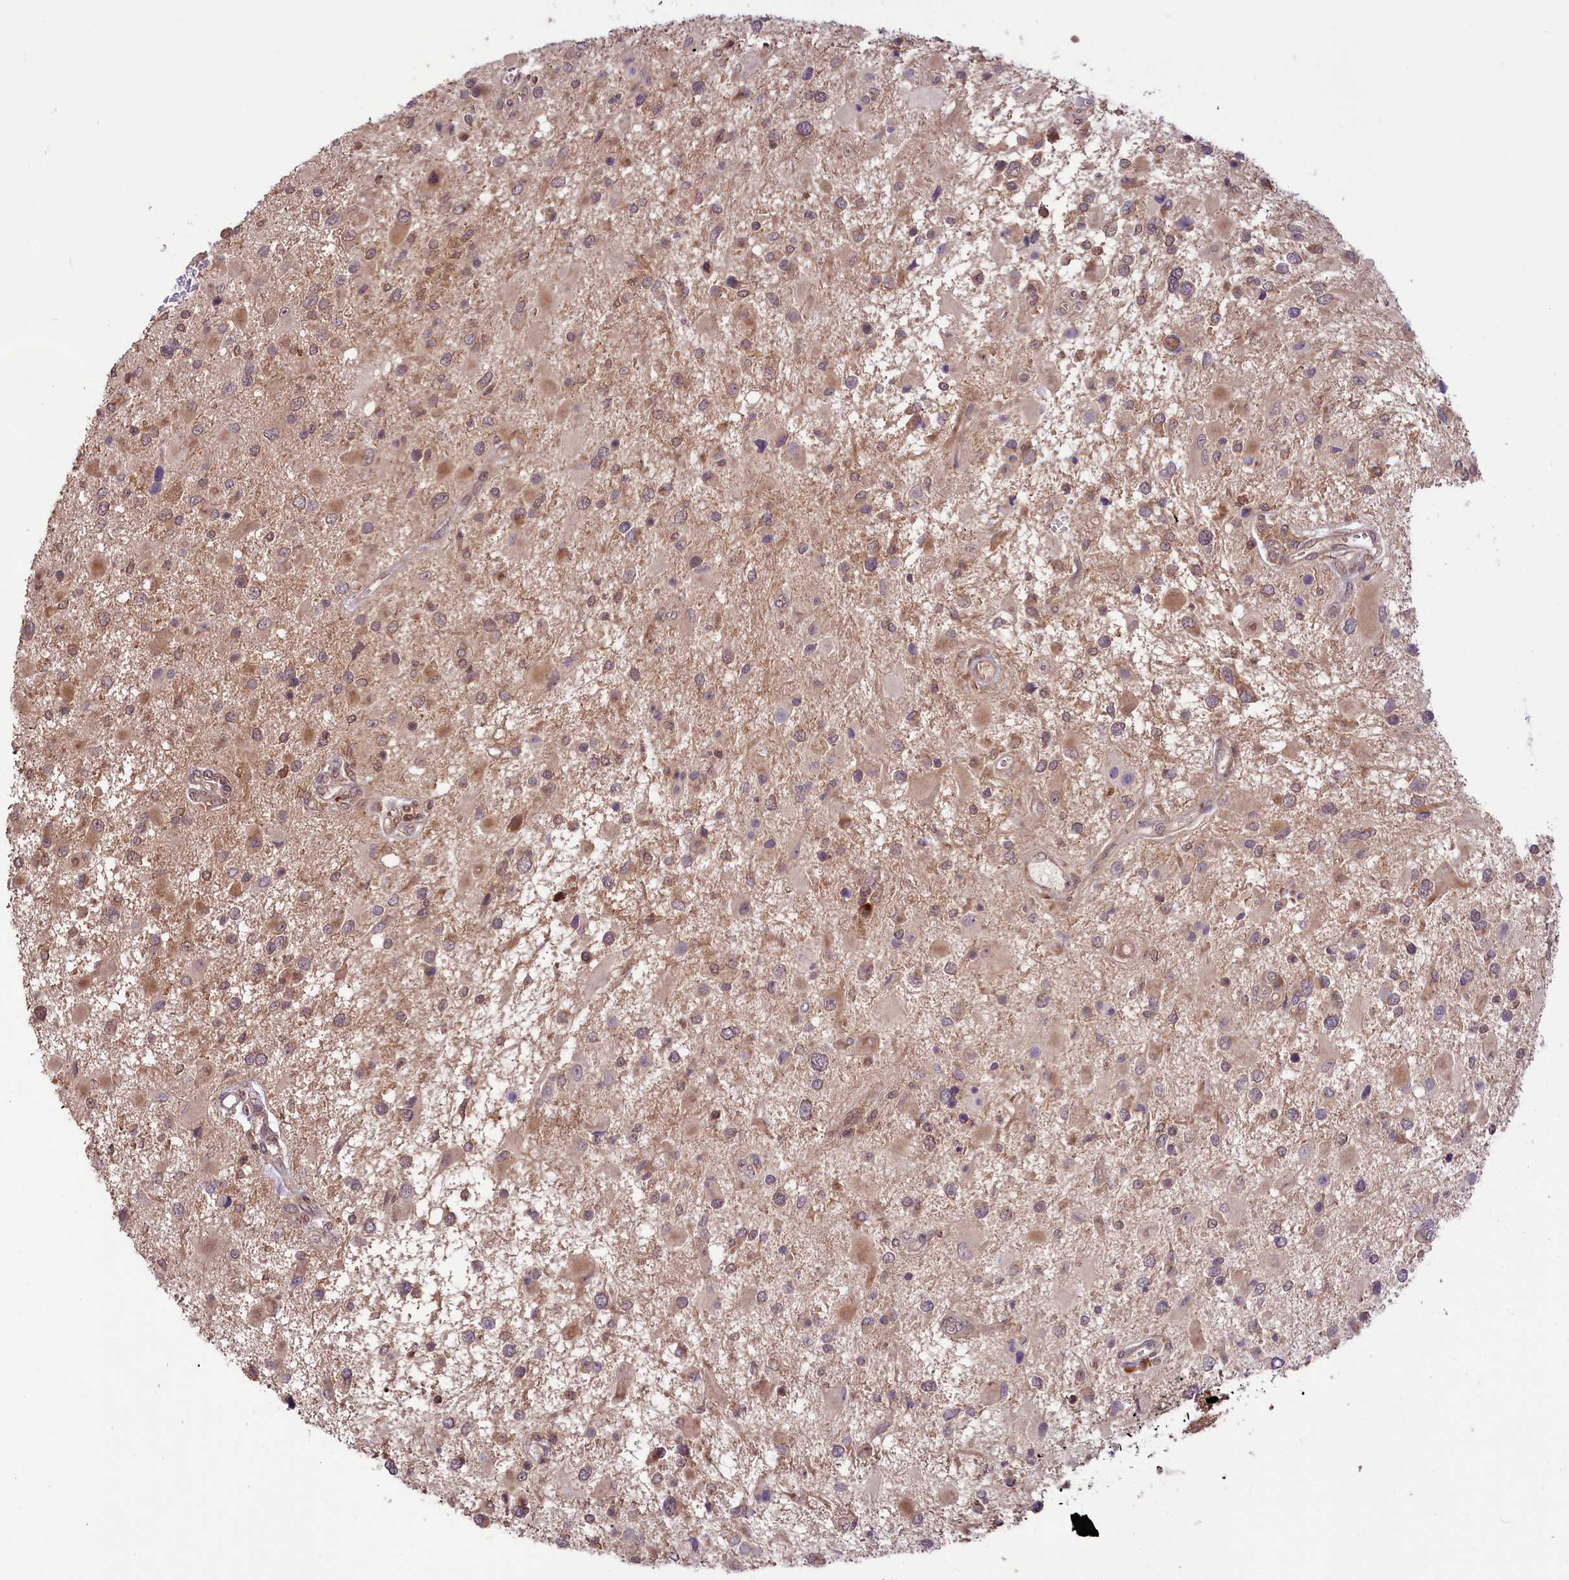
{"staining": {"intensity": "weak", "quantity": "<25%", "location": "cytoplasmic/membranous,nuclear"}, "tissue": "glioma", "cell_type": "Tumor cells", "image_type": "cancer", "snomed": [{"axis": "morphology", "description": "Glioma, malignant, High grade"}, {"axis": "topography", "description": "Brain"}], "caption": "This is an immunohistochemistry micrograph of human glioma. There is no staining in tumor cells.", "gene": "RIC8A", "patient": {"sex": "male", "age": 53}}